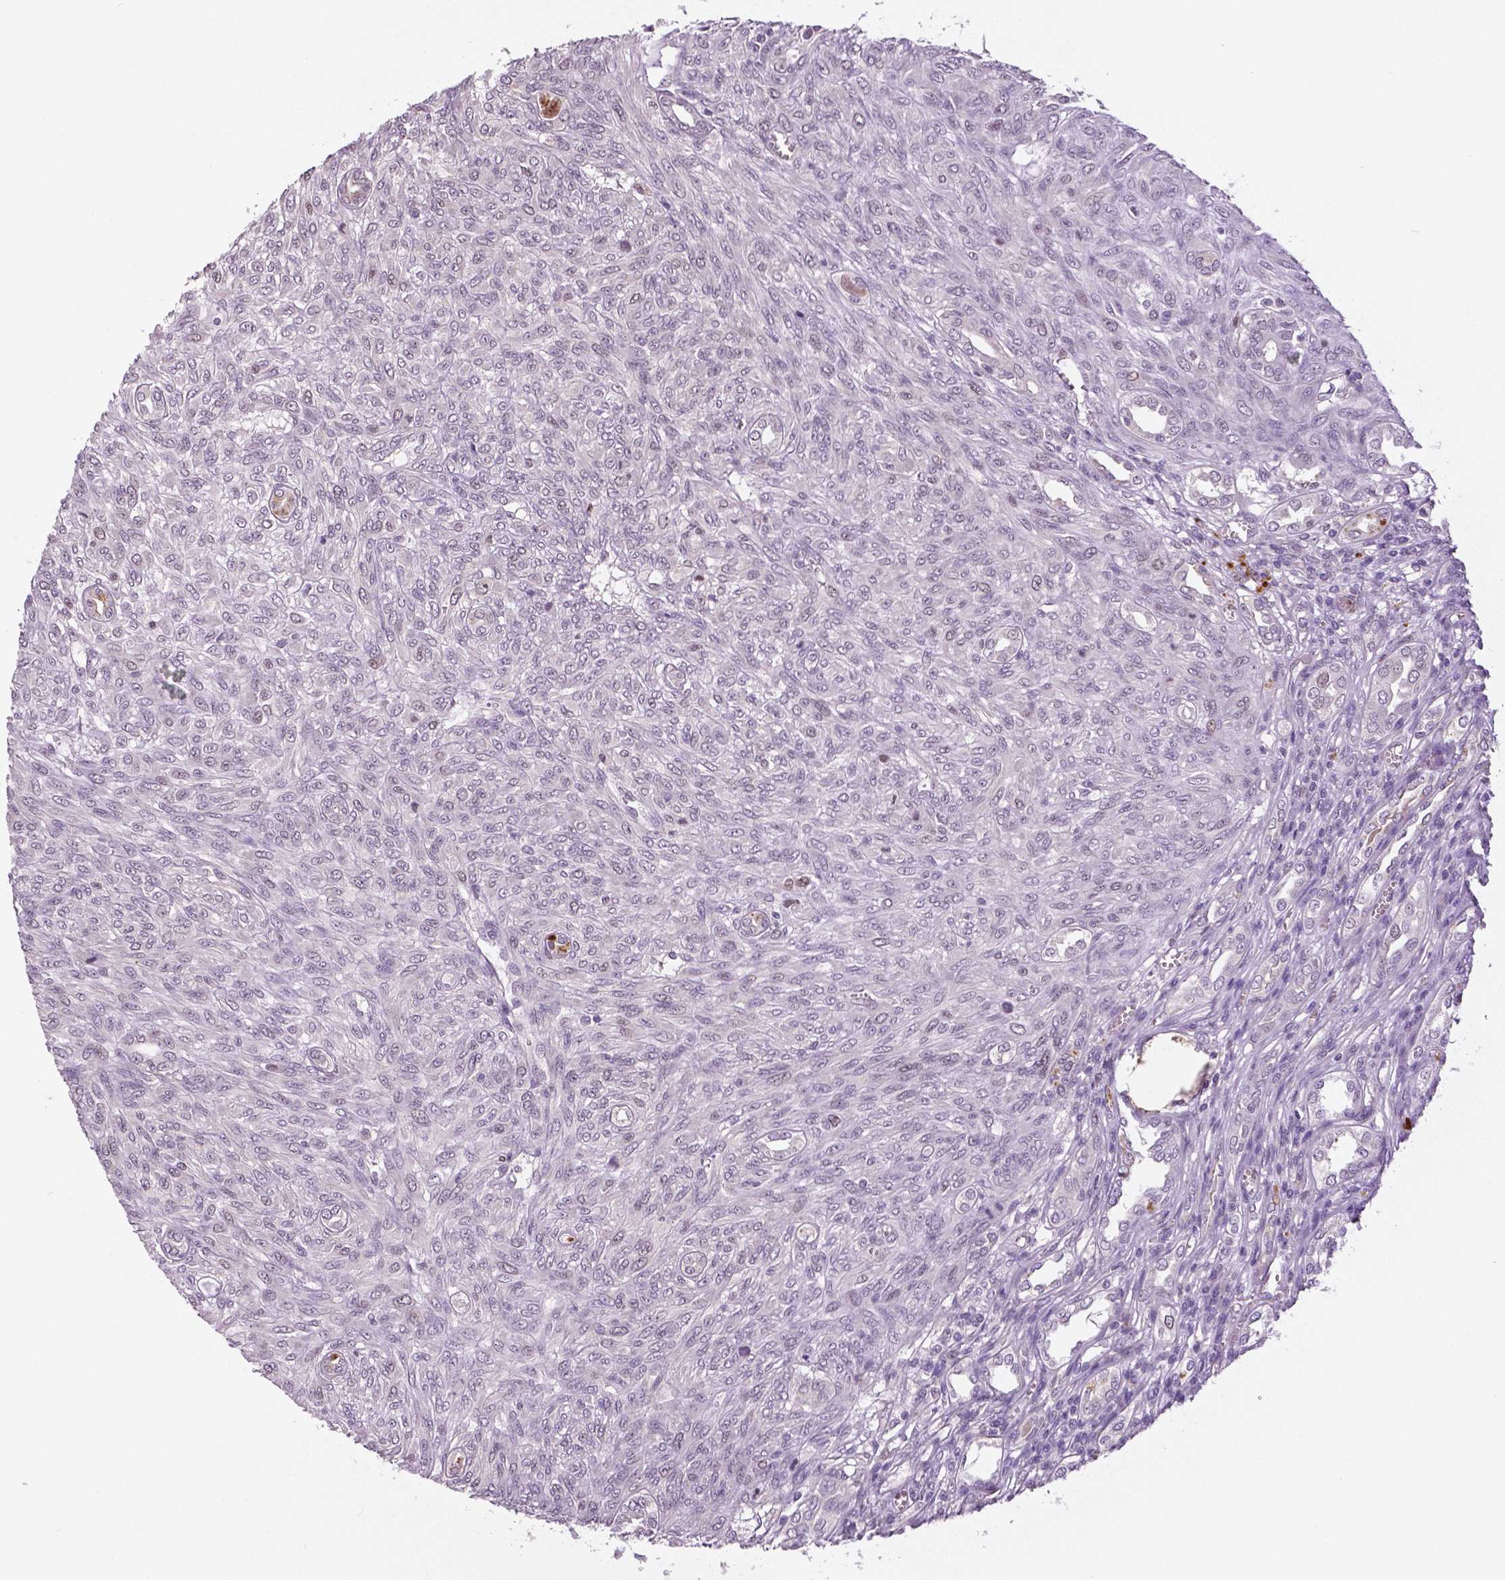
{"staining": {"intensity": "negative", "quantity": "none", "location": "none"}, "tissue": "renal cancer", "cell_type": "Tumor cells", "image_type": "cancer", "snomed": [{"axis": "morphology", "description": "Adenocarcinoma, NOS"}, {"axis": "topography", "description": "Kidney"}], "caption": "Adenocarcinoma (renal) was stained to show a protein in brown. There is no significant staining in tumor cells. (Brightfield microscopy of DAB immunohistochemistry (IHC) at high magnification).", "gene": "MKI67", "patient": {"sex": "male", "age": 58}}